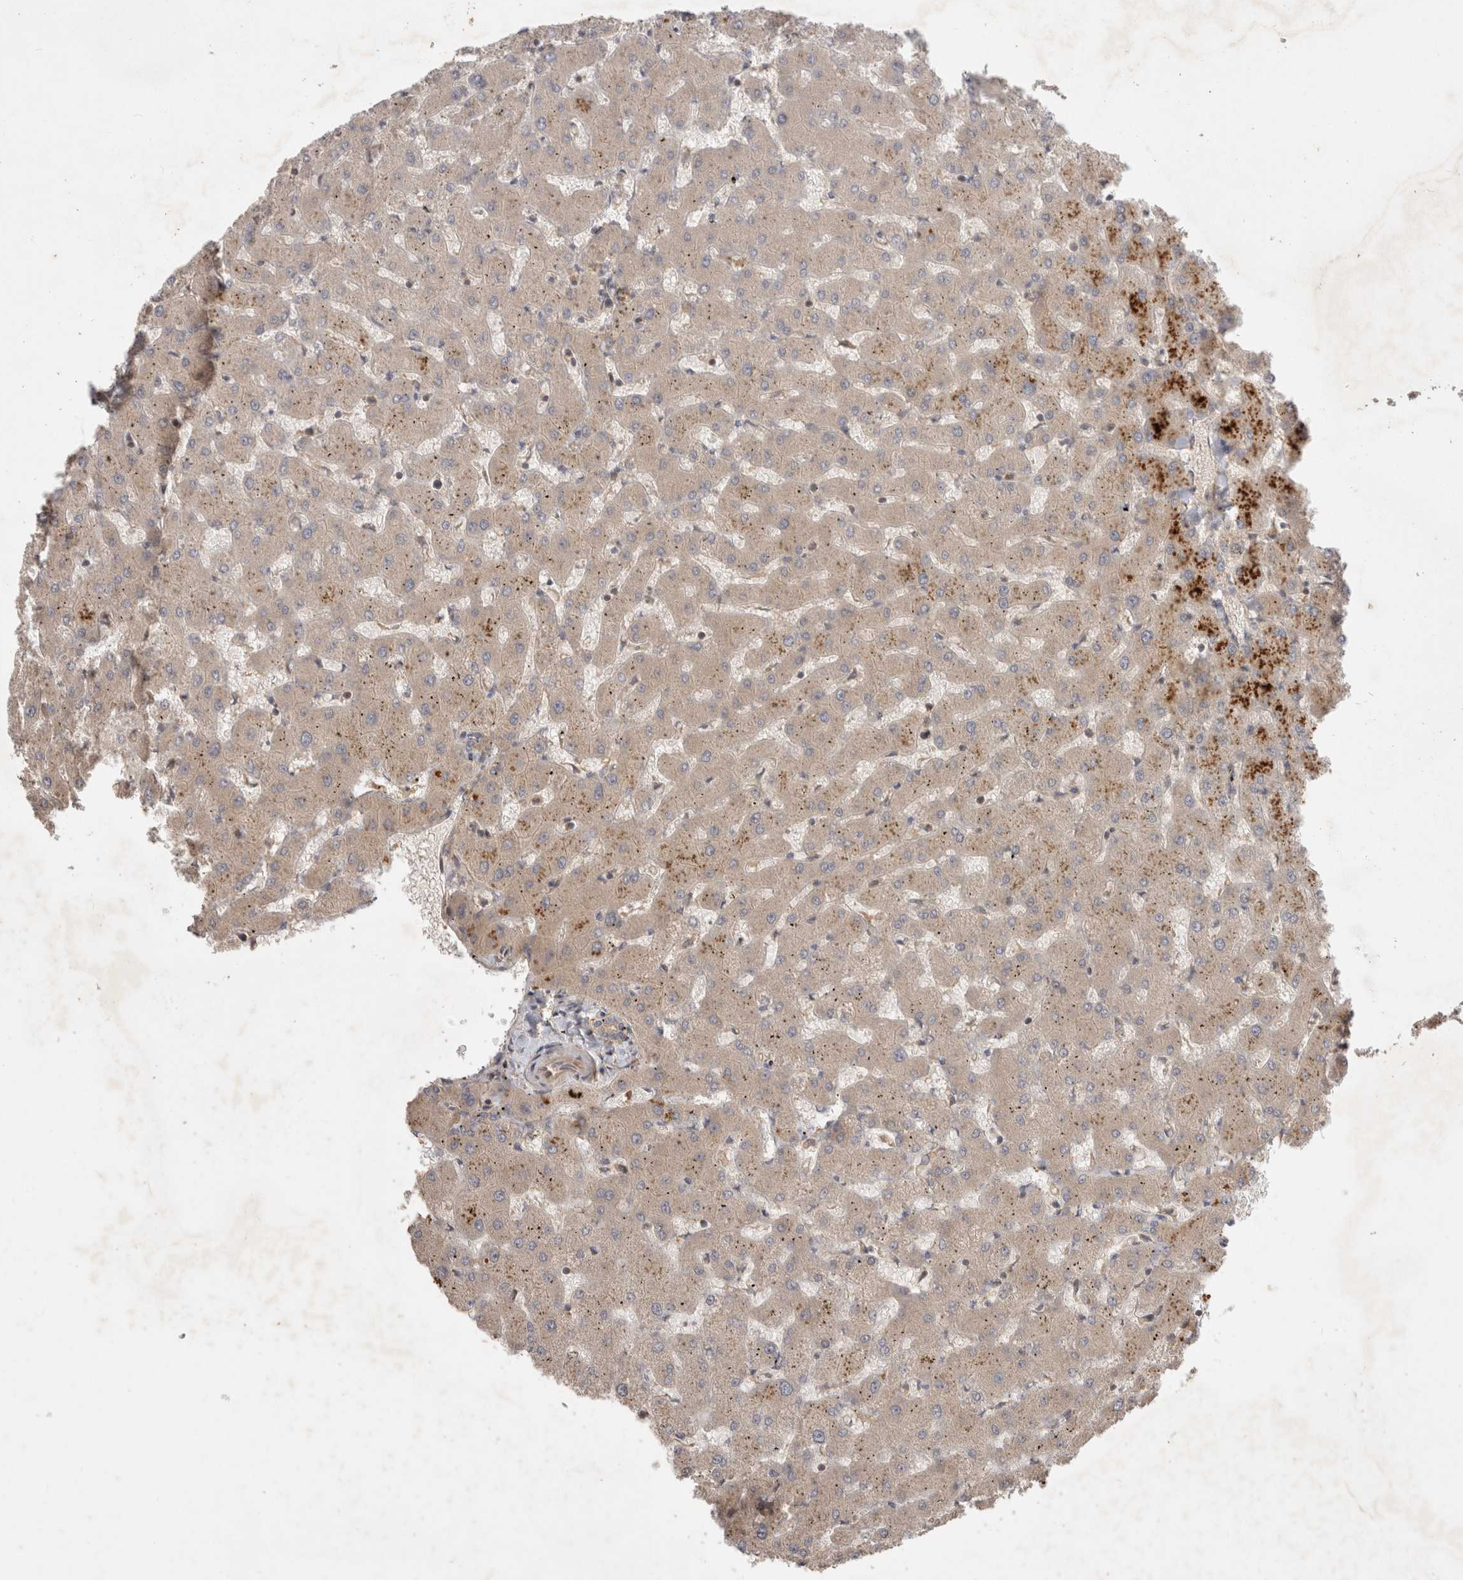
{"staining": {"intensity": "weak", "quantity": "<25%", "location": "cytoplasmic/membranous"}, "tissue": "liver", "cell_type": "Cholangiocytes", "image_type": "normal", "snomed": [{"axis": "morphology", "description": "Normal tissue, NOS"}, {"axis": "topography", "description": "Liver"}], "caption": "DAB immunohistochemical staining of normal liver reveals no significant expression in cholangiocytes.", "gene": "PPP1R42", "patient": {"sex": "female", "age": 63}}